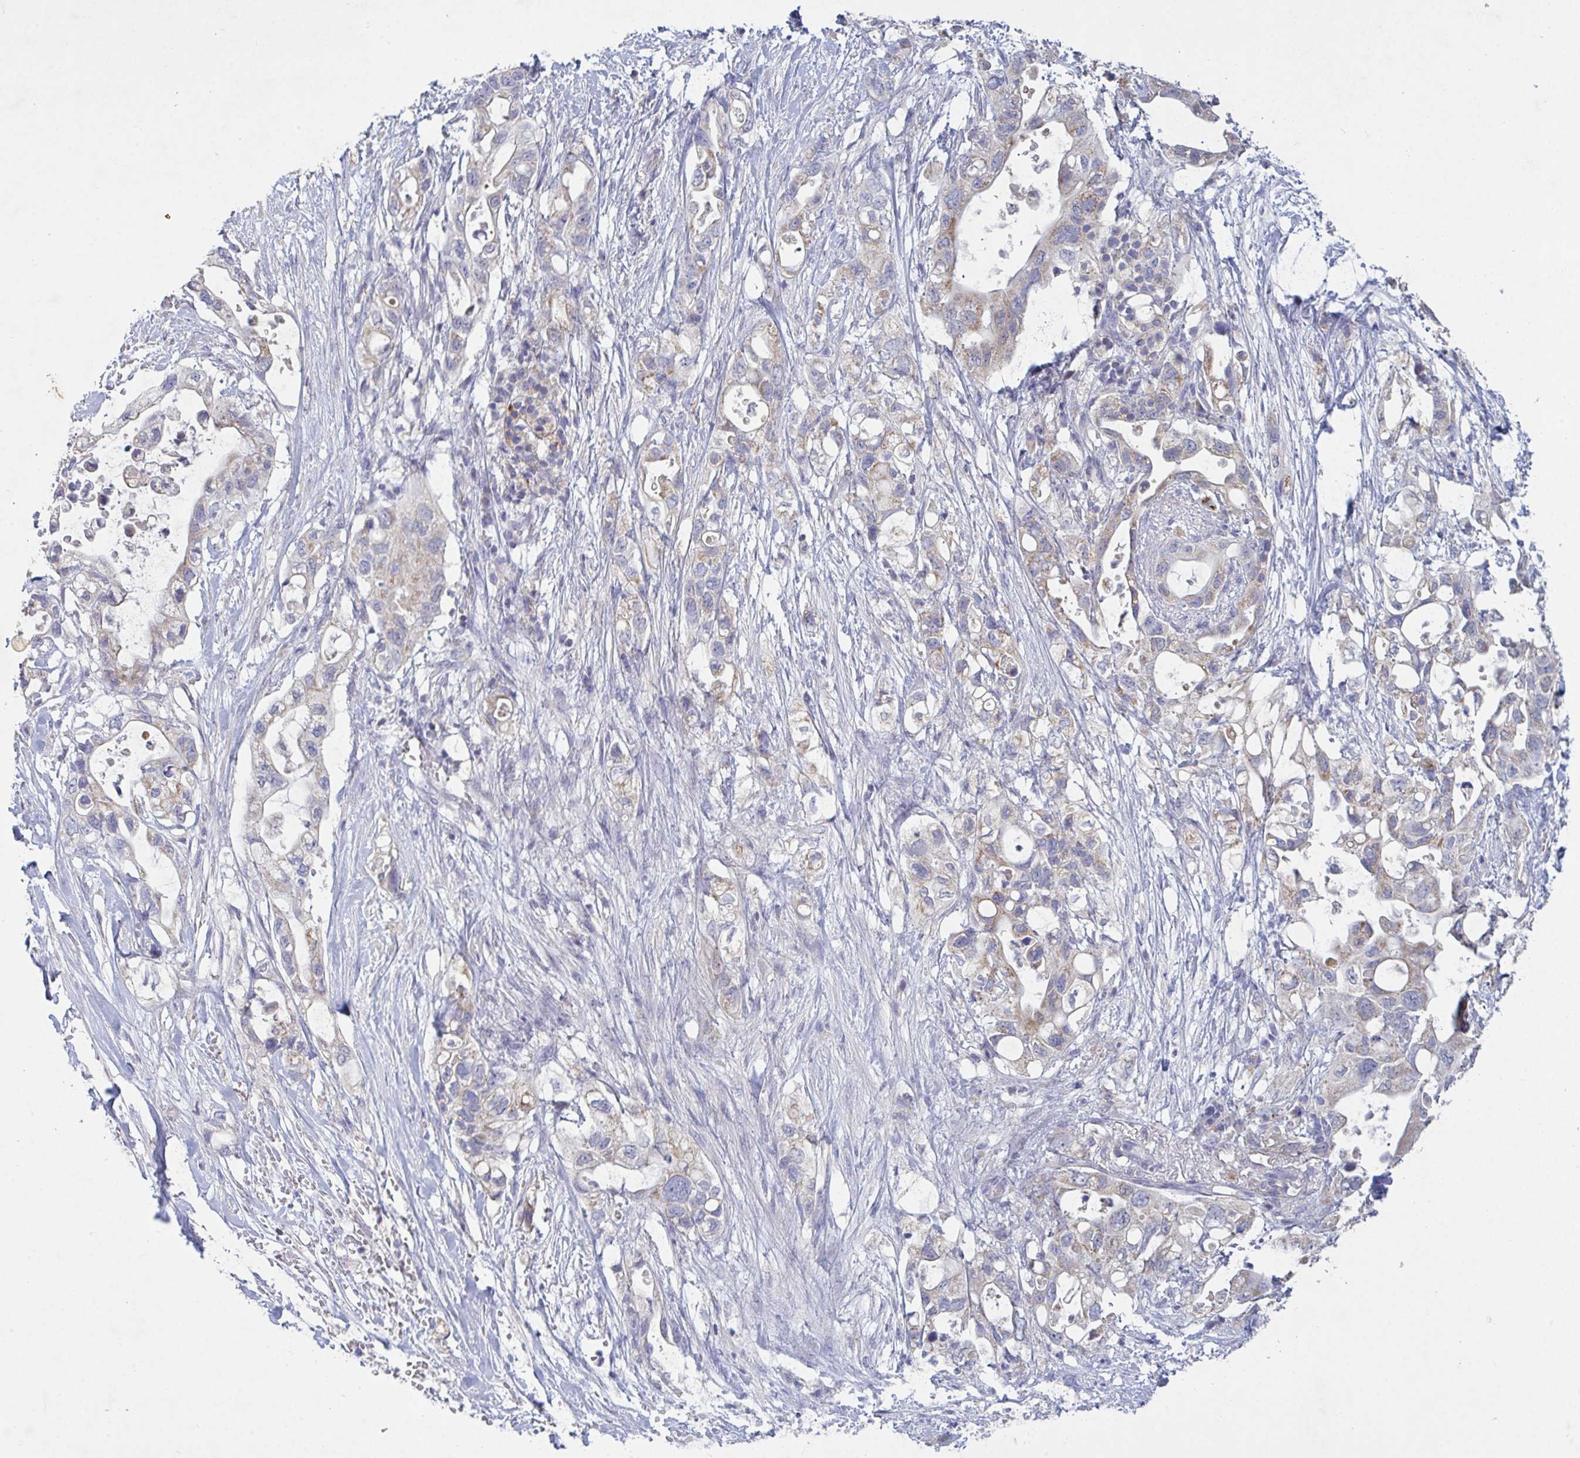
{"staining": {"intensity": "weak", "quantity": "<25%", "location": "cytoplasmic/membranous"}, "tissue": "pancreatic cancer", "cell_type": "Tumor cells", "image_type": "cancer", "snomed": [{"axis": "morphology", "description": "Adenocarcinoma, NOS"}, {"axis": "topography", "description": "Pancreas"}], "caption": "Histopathology image shows no significant protein expression in tumor cells of adenocarcinoma (pancreatic).", "gene": "GALNT13", "patient": {"sex": "female", "age": 72}}